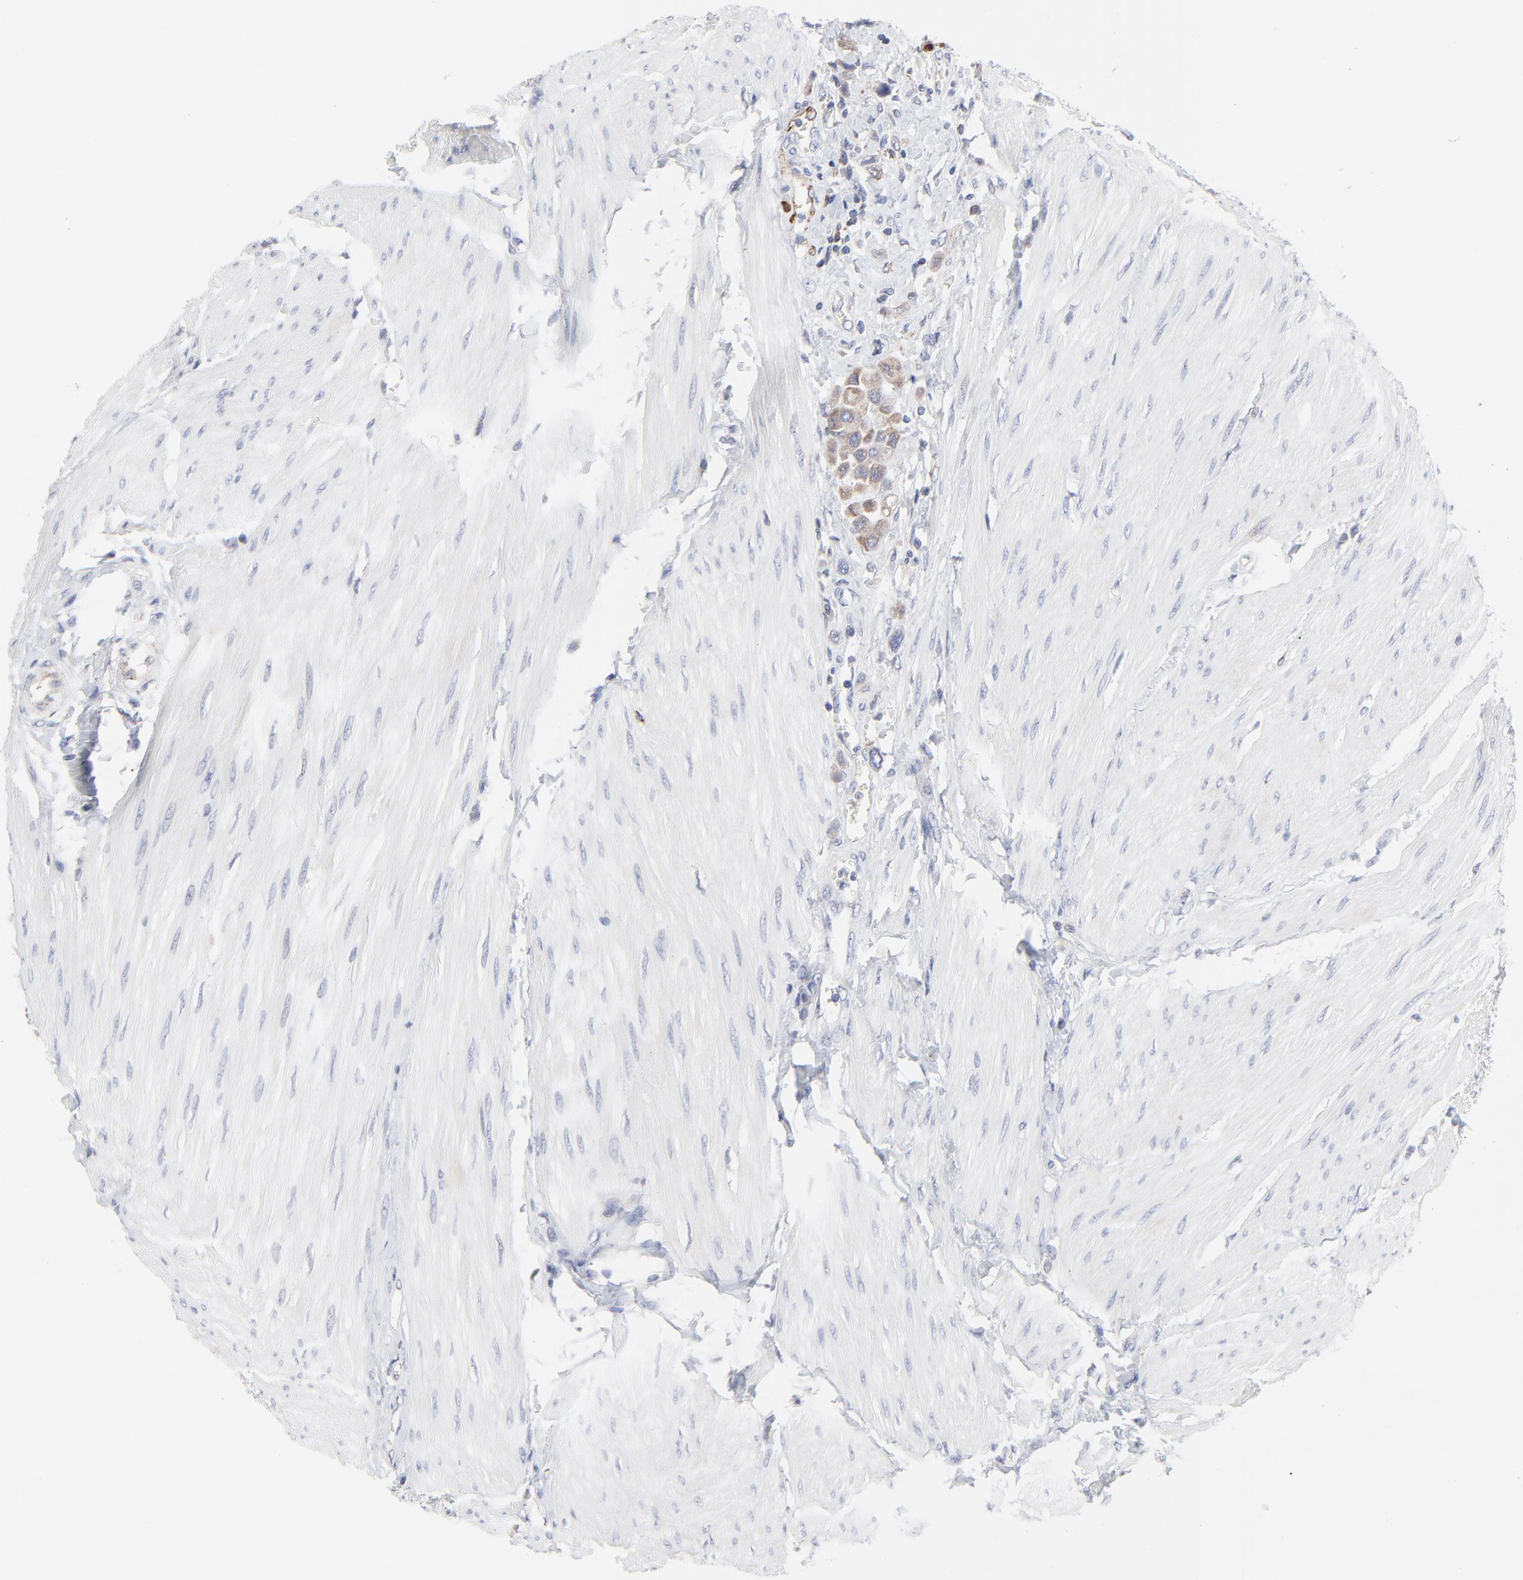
{"staining": {"intensity": "weak", "quantity": ">75%", "location": "cytoplasmic/membranous"}, "tissue": "urothelial cancer", "cell_type": "Tumor cells", "image_type": "cancer", "snomed": [{"axis": "morphology", "description": "Urothelial carcinoma, High grade"}, {"axis": "topography", "description": "Urinary bladder"}], "caption": "Weak cytoplasmic/membranous staining for a protein is seen in approximately >75% of tumor cells of high-grade urothelial carcinoma using immunohistochemistry.", "gene": "TRIM22", "patient": {"sex": "male", "age": 50}}